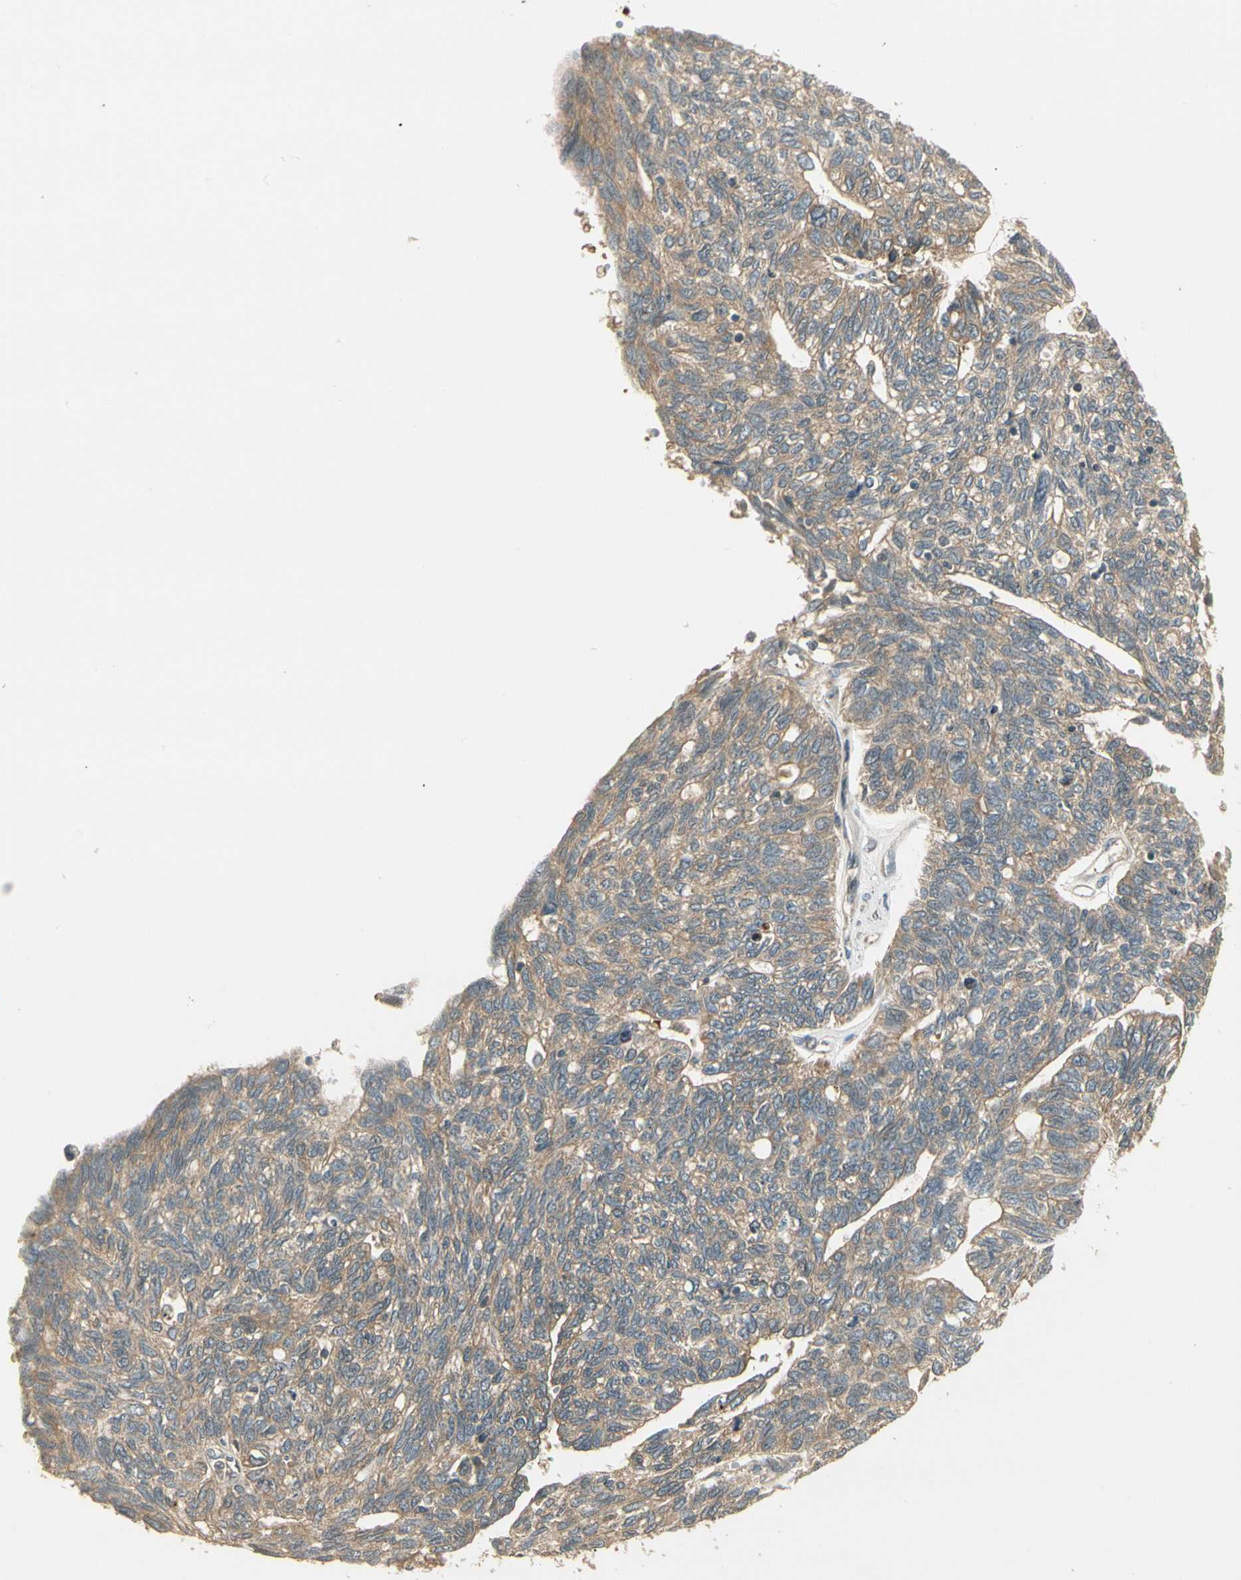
{"staining": {"intensity": "moderate", "quantity": ">75%", "location": "cytoplasmic/membranous"}, "tissue": "ovarian cancer", "cell_type": "Tumor cells", "image_type": "cancer", "snomed": [{"axis": "morphology", "description": "Cystadenocarcinoma, serous, NOS"}, {"axis": "topography", "description": "Ovary"}], "caption": "Tumor cells exhibit medium levels of moderate cytoplasmic/membranous staining in approximately >75% of cells in ovarian cancer (serous cystadenocarcinoma).", "gene": "PFDN5", "patient": {"sex": "female", "age": 79}}